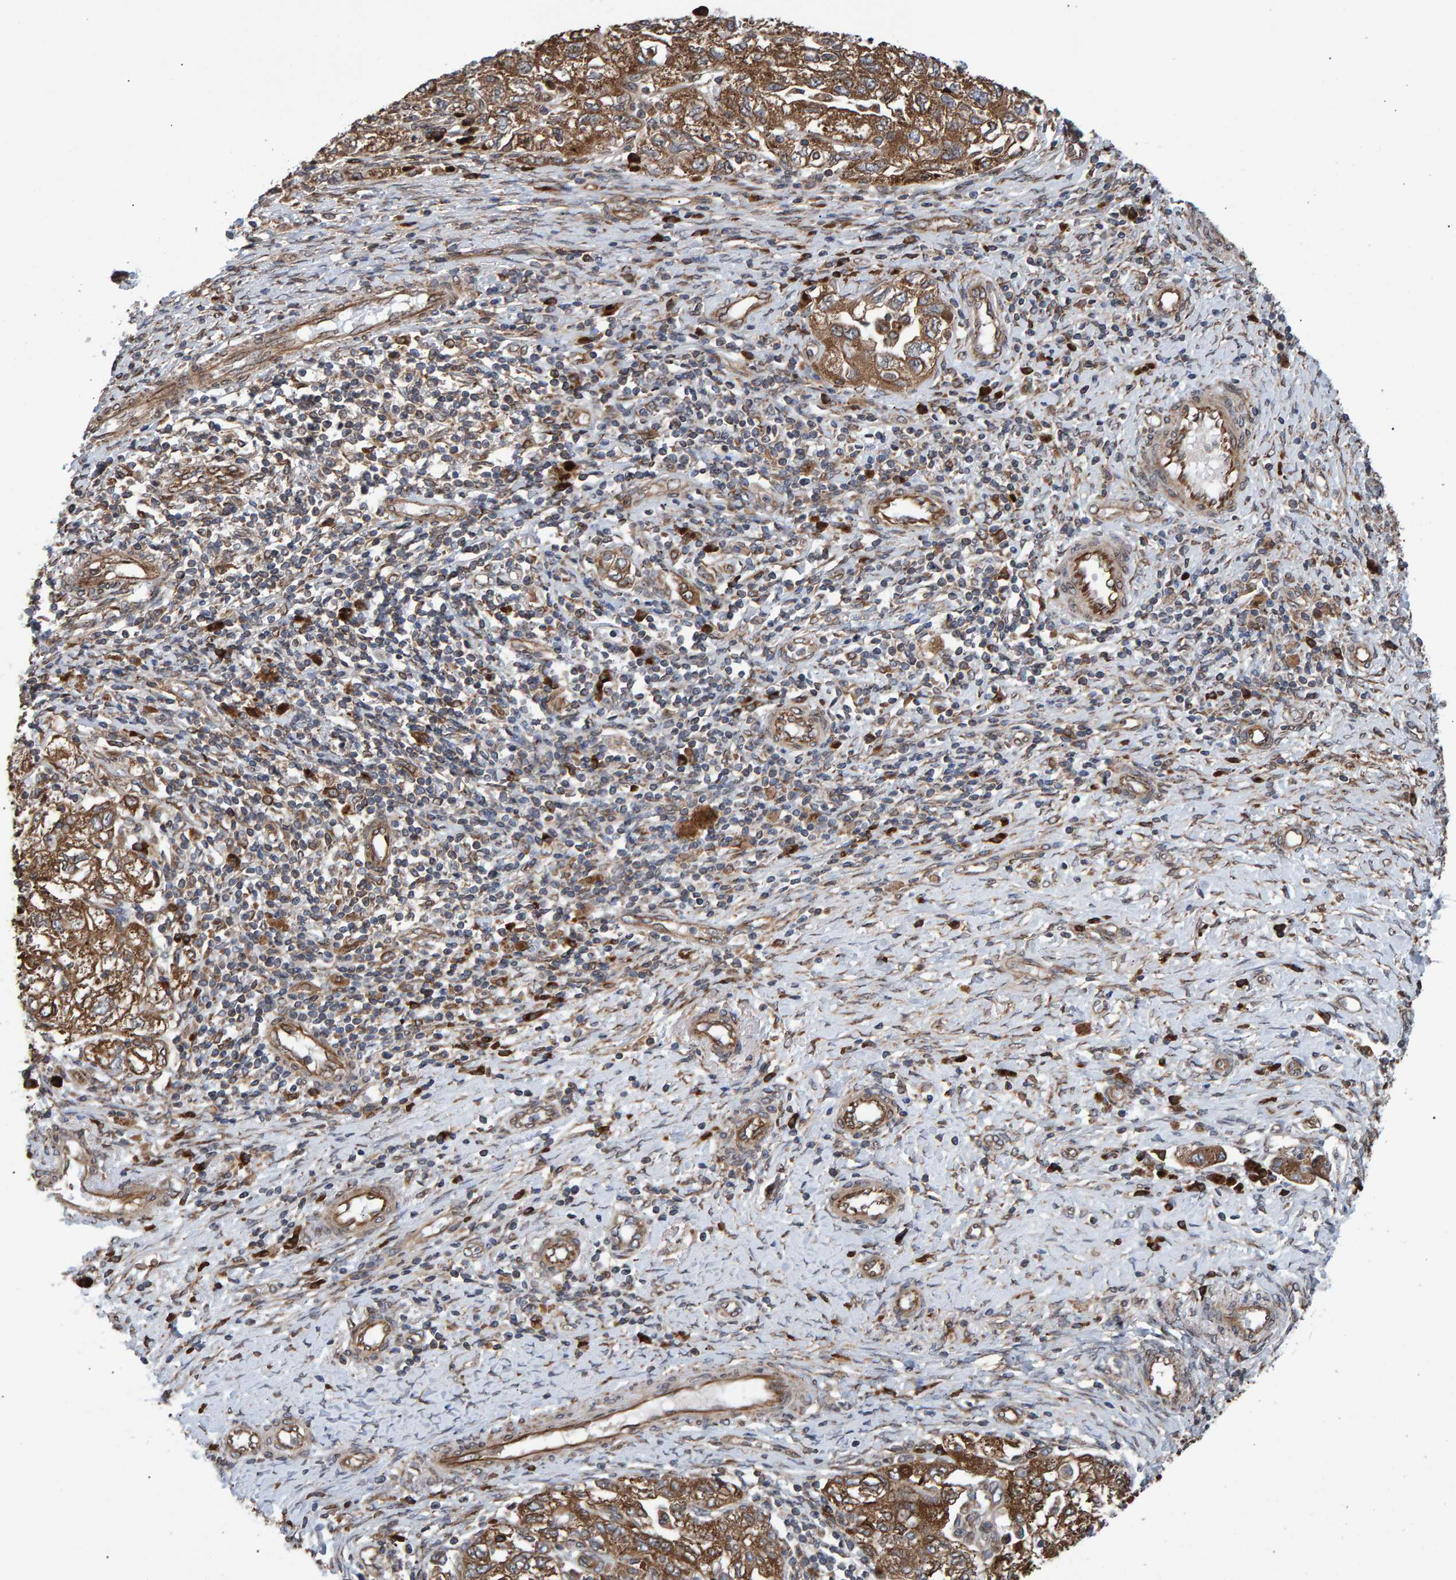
{"staining": {"intensity": "moderate", "quantity": ">75%", "location": "cytoplasmic/membranous"}, "tissue": "ovarian cancer", "cell_type": "Tumor cells", "image_type": "cancer", "snomed": [{"axis": "morphology", "description": "Carcinoma, NOS"}, {"axis": "morphology", "description": "Cystadenocarcinoma, serous, NOS"}, {"axis": "topography", "description": "Ovary"}], "caption": "This micrograph shows IHC staining of ovarian carcinoma, with medium moderate cytoplasmic/membranous expression in about >75% of tumor cells.", "gene": "FAM117A", "patient": {"sex": "female", "age": 69}}